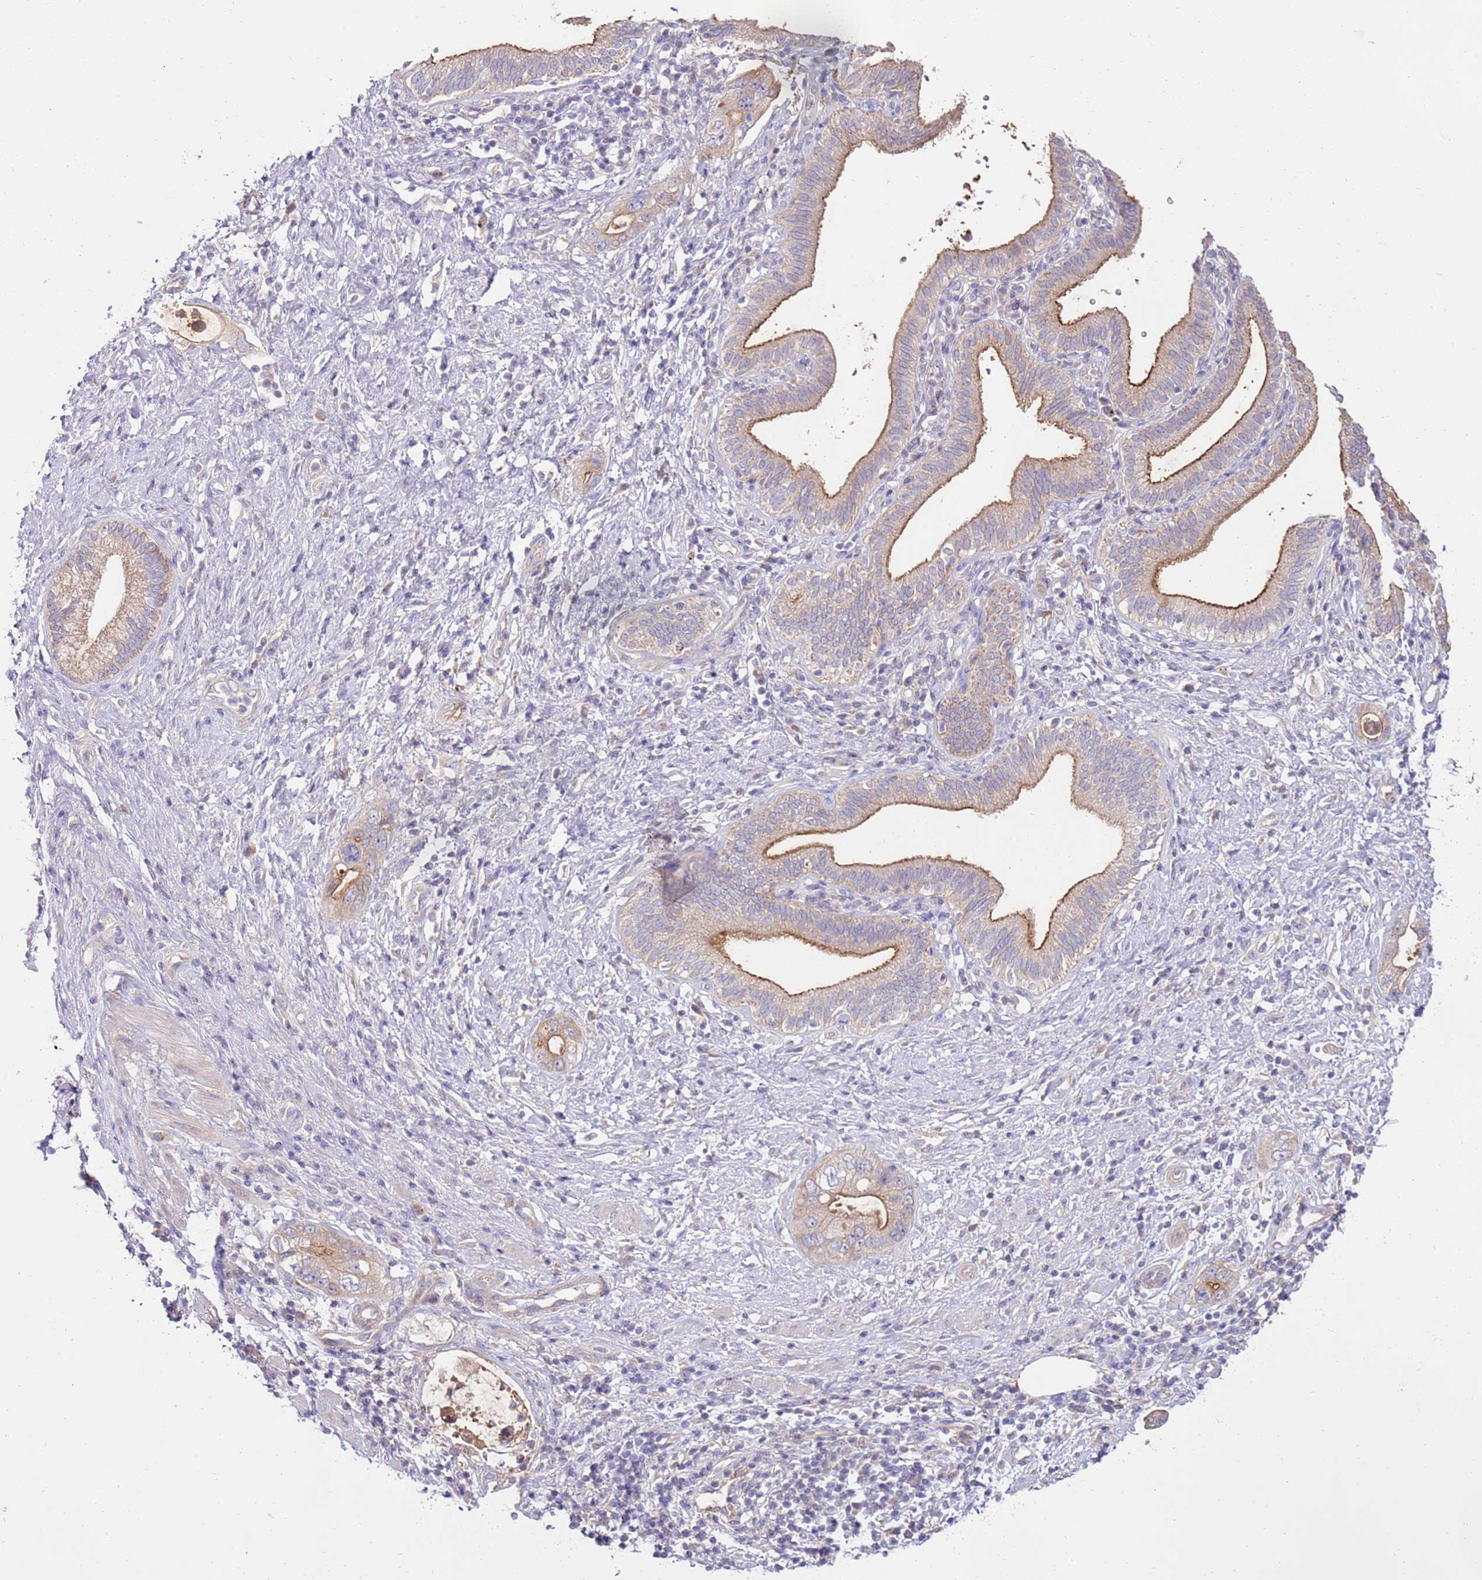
{"staining": {"intensity": "moderate", "quantity": "25%-75%", "location": "cytoplasmic/membranous"}, "tissue": "pancreatic cancer", "cell_type": "Tumor cells", "image_type": "cancer", "snomed": [{"axis": "morphology", "description": "Adenocarcinoma, NOS"}, {"axis": "topography", "description": "Pancreas"}], "caption": "Immunohistochemical staining of human adenocarcinoma (pancreatic) reveals medium levels of moderate cytoplasmic/membranous protein positivity in about 25%-75% of tumor cells. (DAB (3,3'-diaminobenzidine) IHC, brown staining for protein, blue staining for nuclei).", "gene": "SLC44A4", "patient": {"sex": "female", "age": 73}}